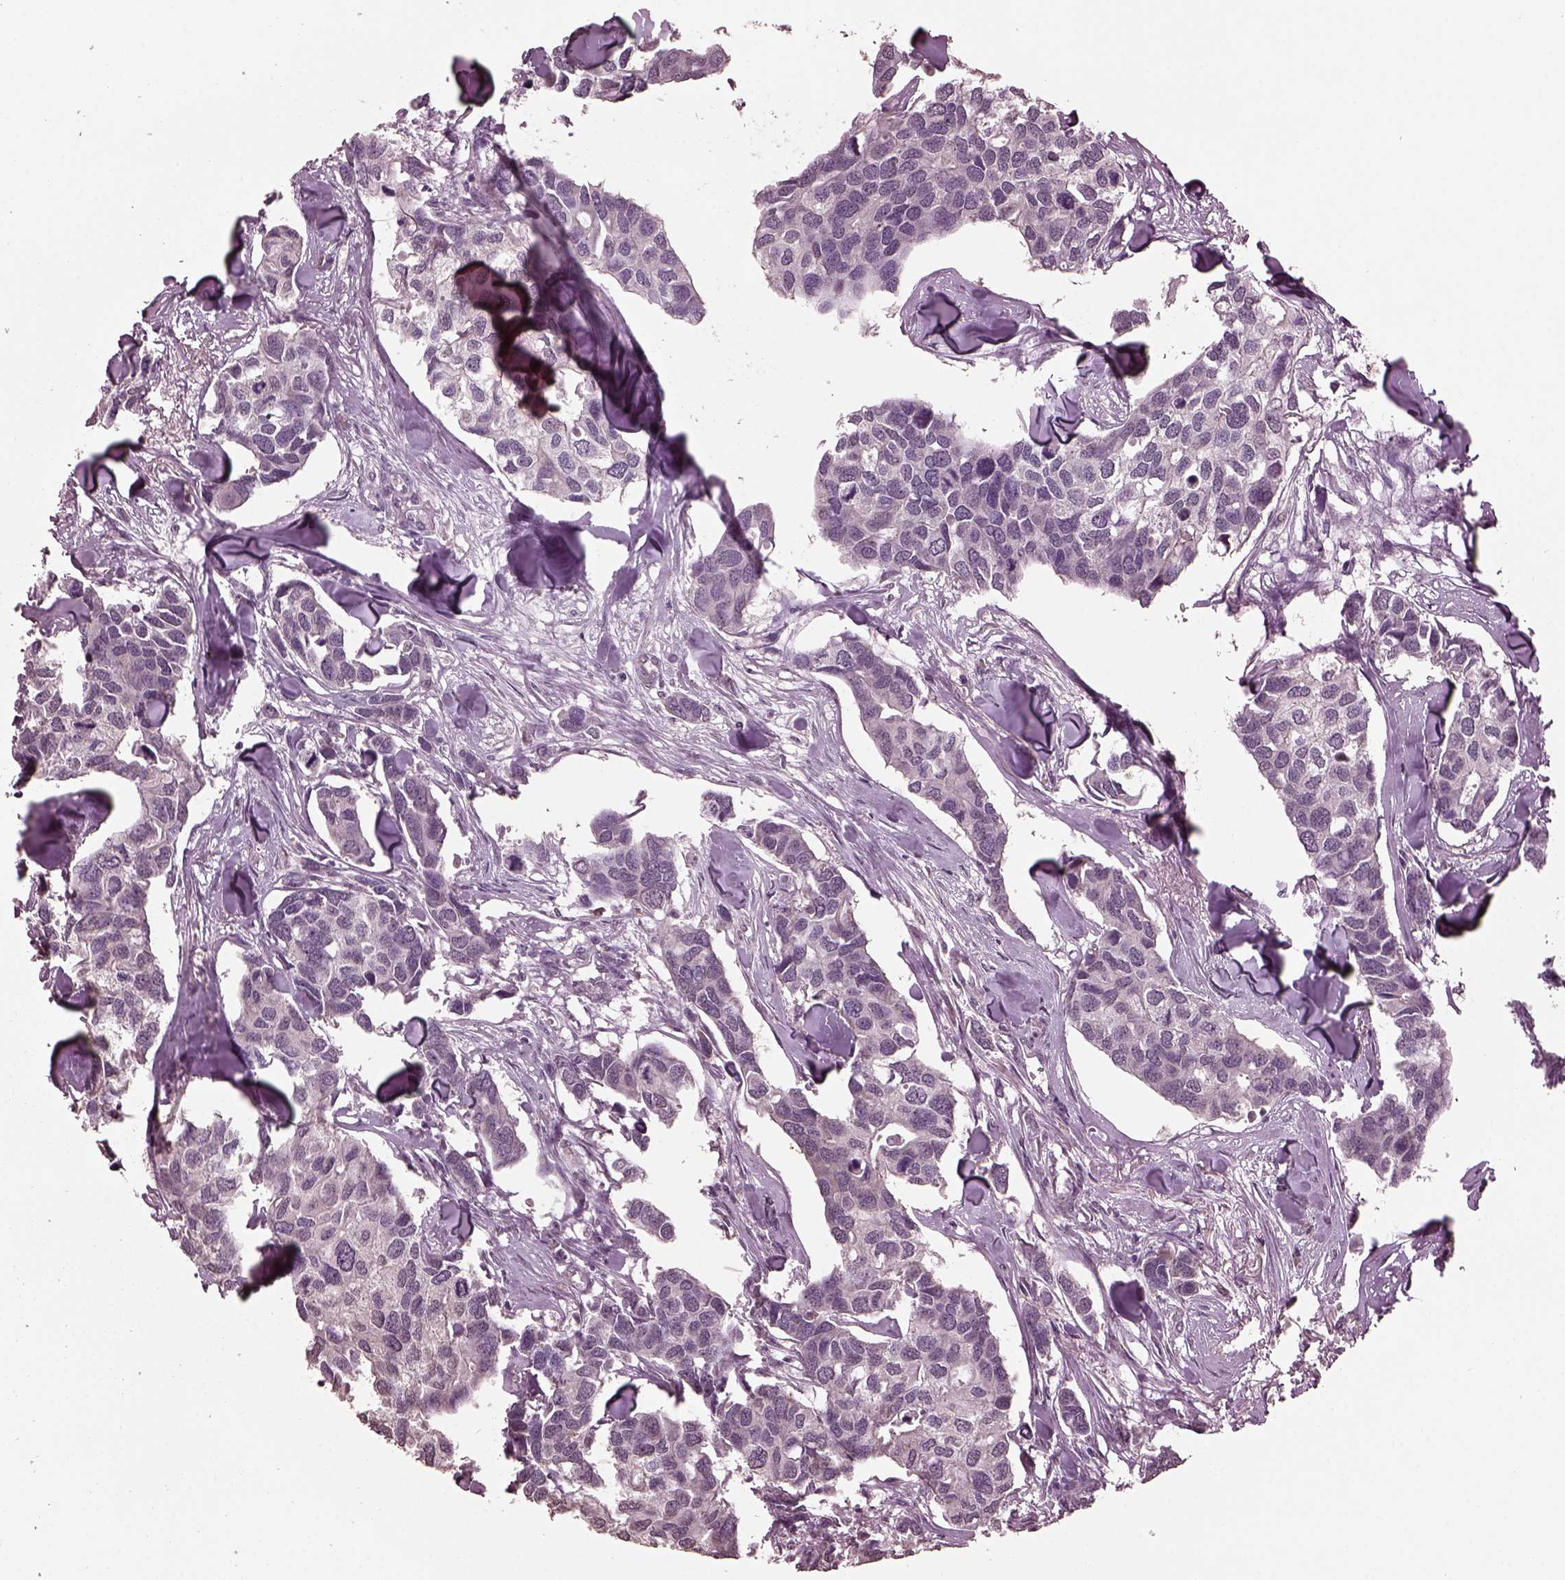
{"staining": {"intensity": "negative", "quantity": "none", "location": "none"}, "tissue": "breast cancer", "cell_type": "Tumor cells", "image_type": "cancer", "snomed": [{"axis": "morphology", "description": "Duct carcinoma"}, {"axis": "topography", "description": "Breast"}], "caption": "Tumor cells show no significant expression in breast cancer (intraductal carcinoma).", "gene": "IL18RAP", "patient": {"sex": "female", "age": 83}}